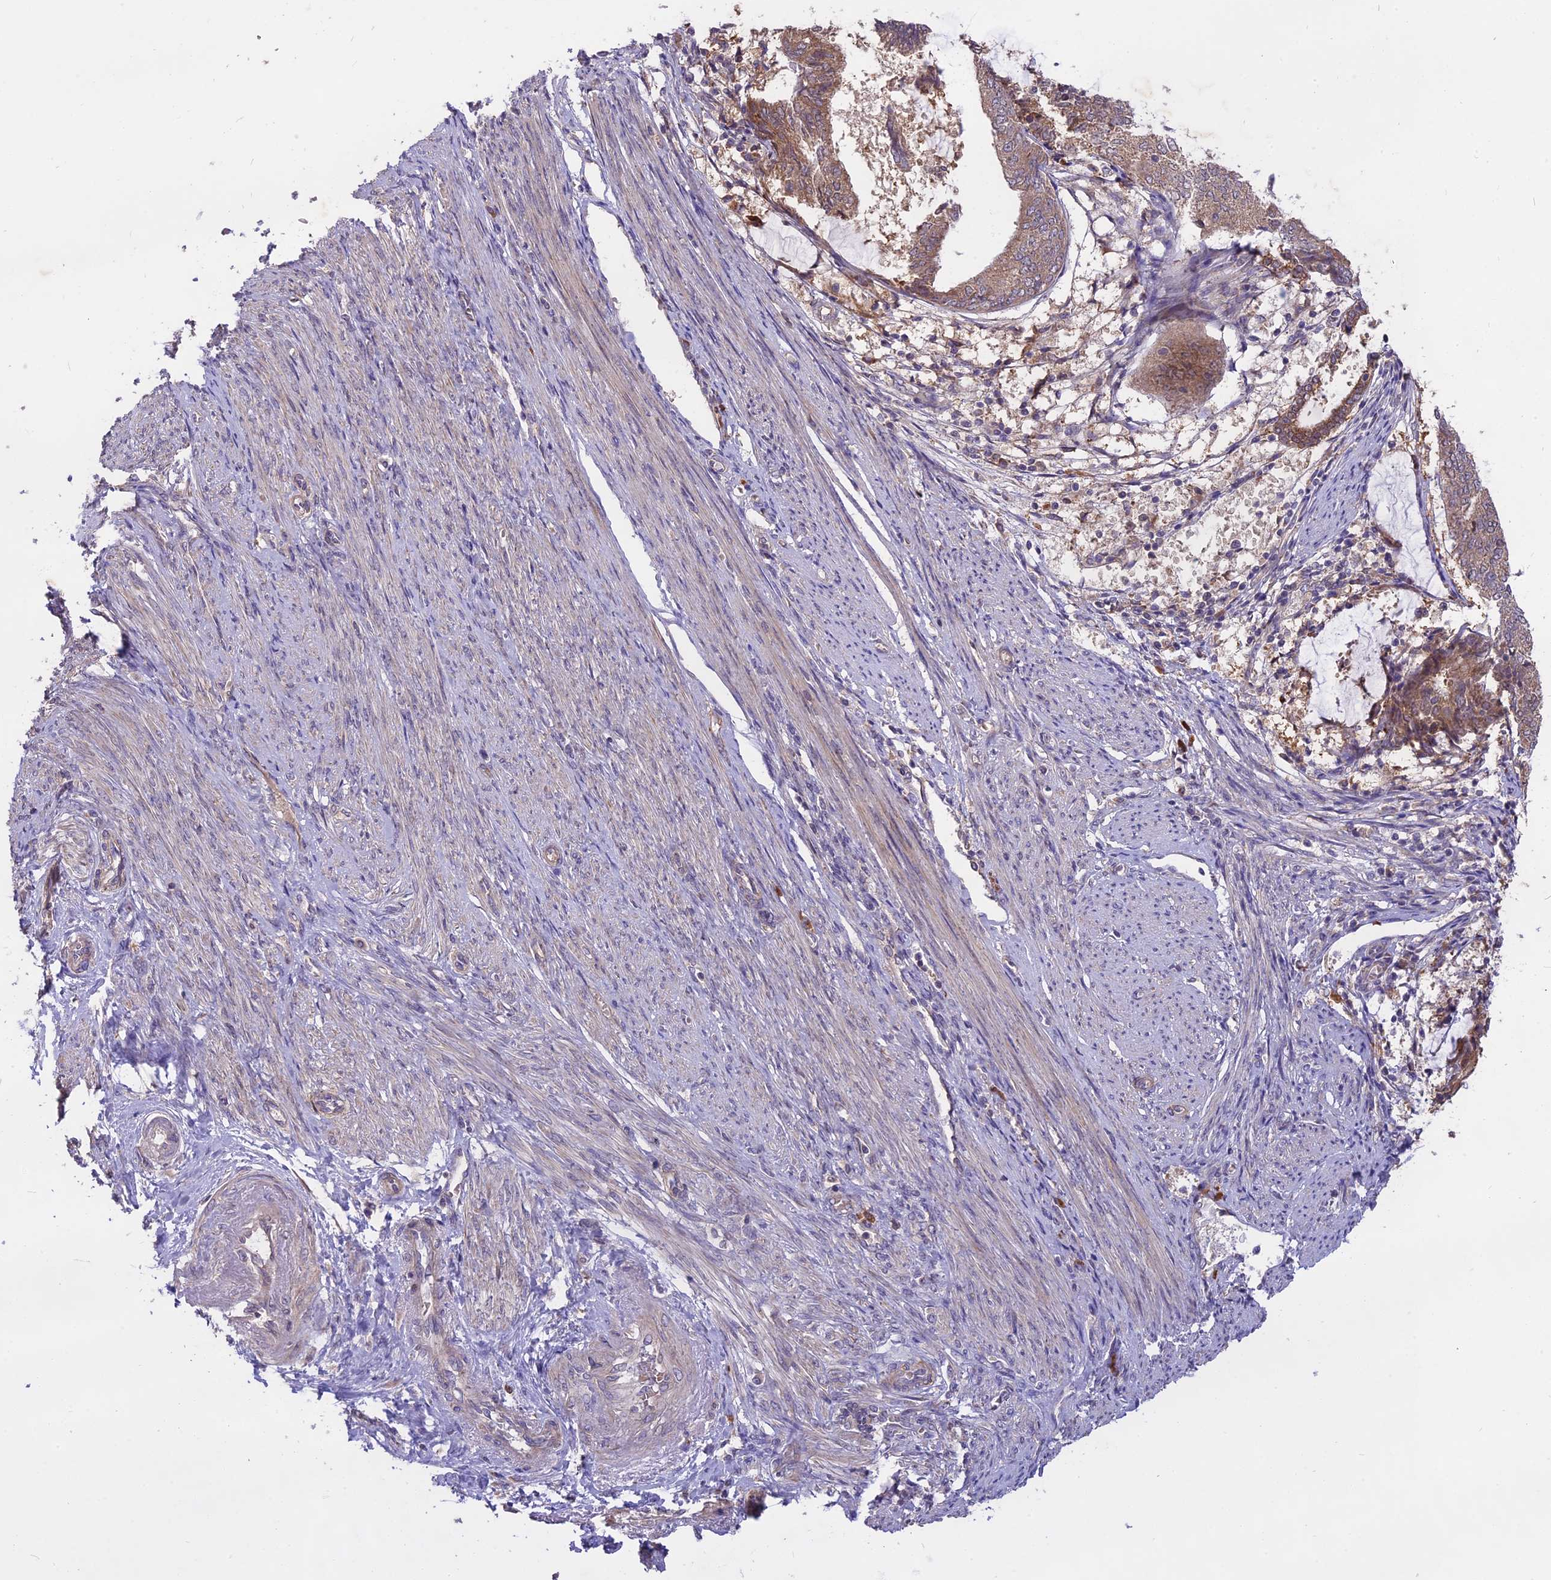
{"staining": {"intensity": "moderate", "quantity": ">75%", "location": "cytoplasmic/membranous"}, "tissue": "endometrial cancer", "cell_type": "Tumor cells", "image_type": "cancer", "snomed": [{"axis": "morphology", "description": "Adenocarcinoma, NOS"}, {"axis": "topography", "description": "Endometrium"}], "caption": "An immunohistochemistry image of tumor tissue is shown. Protein staining in brown shows moderate cytoplasmic/membranous positivity in endometrial adenocarcinoma within tumor cells. (Stains: DAB in brown, nuclei in blue, Microscopy: brightfield microscopy at high magnification).", "gene": "MEMO1", "patient": {"sex": "female", "age": 81}}